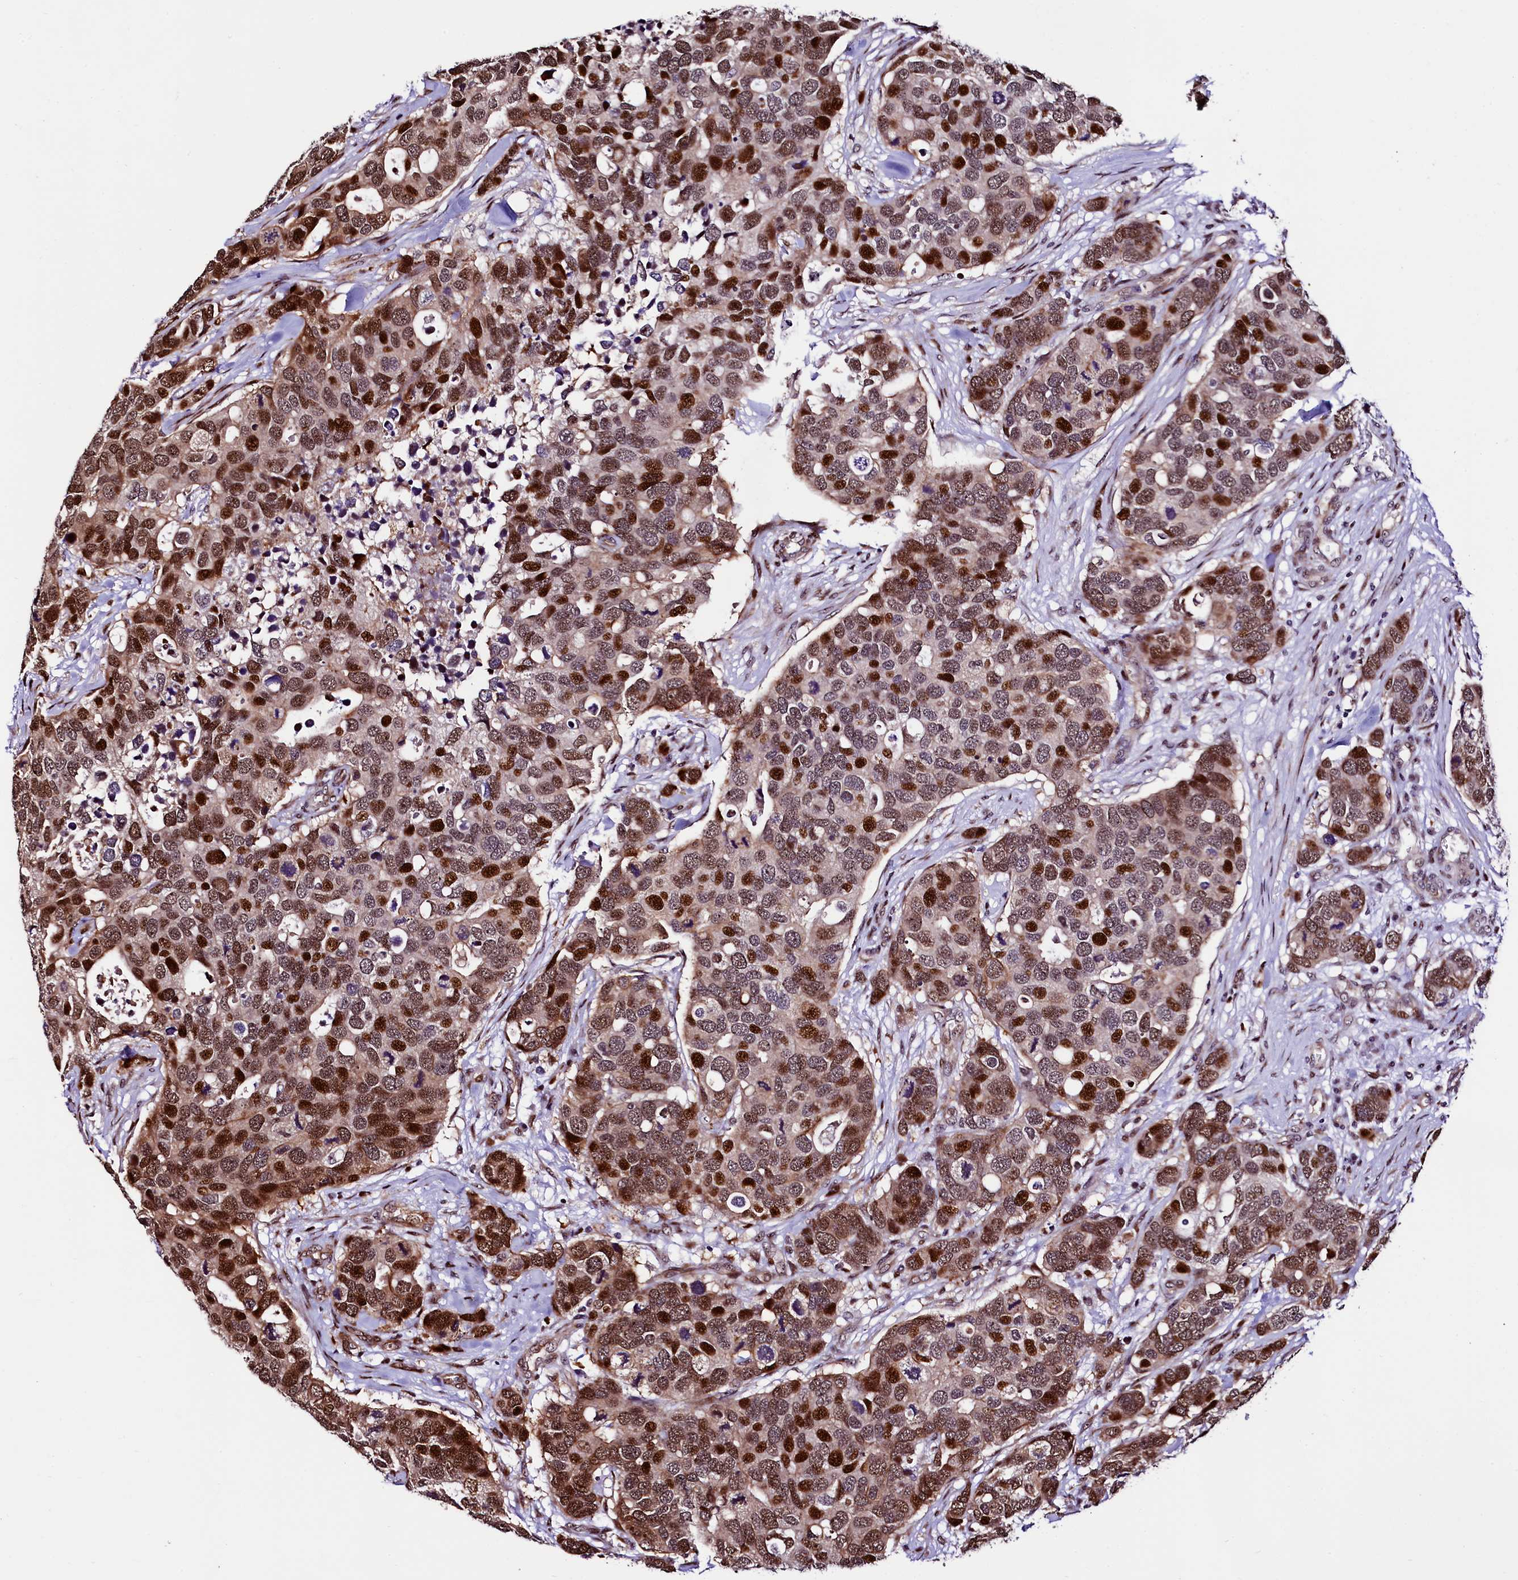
{"staining": {"intensity": "strong", "quantity": "25%-75%", "location": "cytoplasmic/membranous,nuclear"}, "tissue": "breast cancer", "cell_type": "Tumor cells", "image_type": "cancer", "snomed": [{"axis": "morphology", "description": "Duct carcinoma"}, {"axis": "topography", "description": "Breast"}], "caption": "Breast cancer tissue exhibits strong cytoplasmic/membranous and nuclear staining in about 25%-75% of tumor cells", "gene": "TRMT112", "patient": {"sex": "female", "age": 83}}